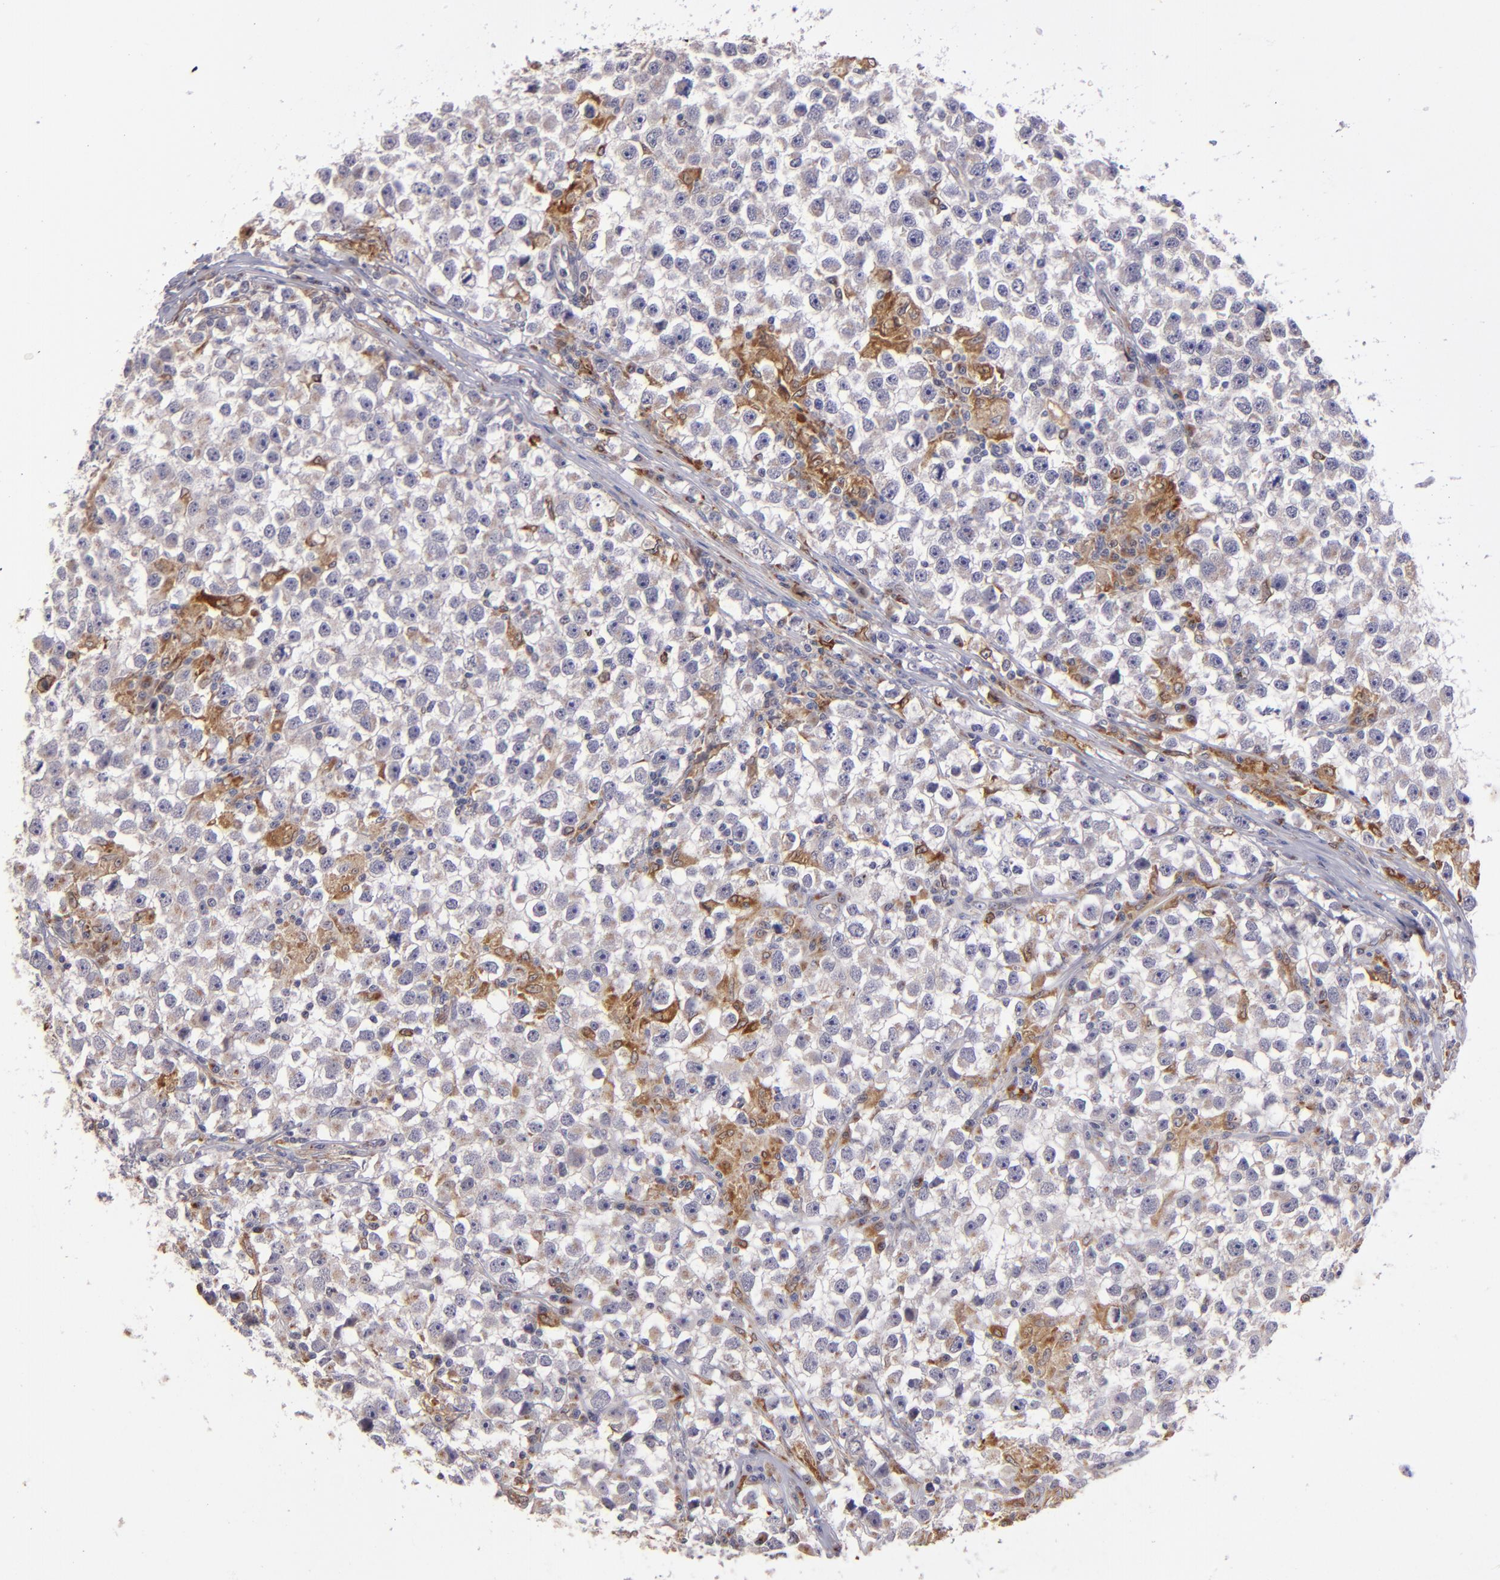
{"staining": {"intensity": "moderate", "quantity": "<25%", "location": "cytoplasmic/membranous"}, "tissue": "testis cancer", "cell_type": "Tumor cells", "image_type": "cancer", "snomed": [{"axis": "morphology", "description": "Seminoma, NOS"}, {"axis": "topography", "description": "Testis"}], "caption": "Testis cancer (seminoma) stained with immunohistochemistry exhibits moderate cytoplasmic/membranous positivity in about <25% of tumor cells.", "gene": "PTGS1", "patient": {"sex": "male", "age": 33}}